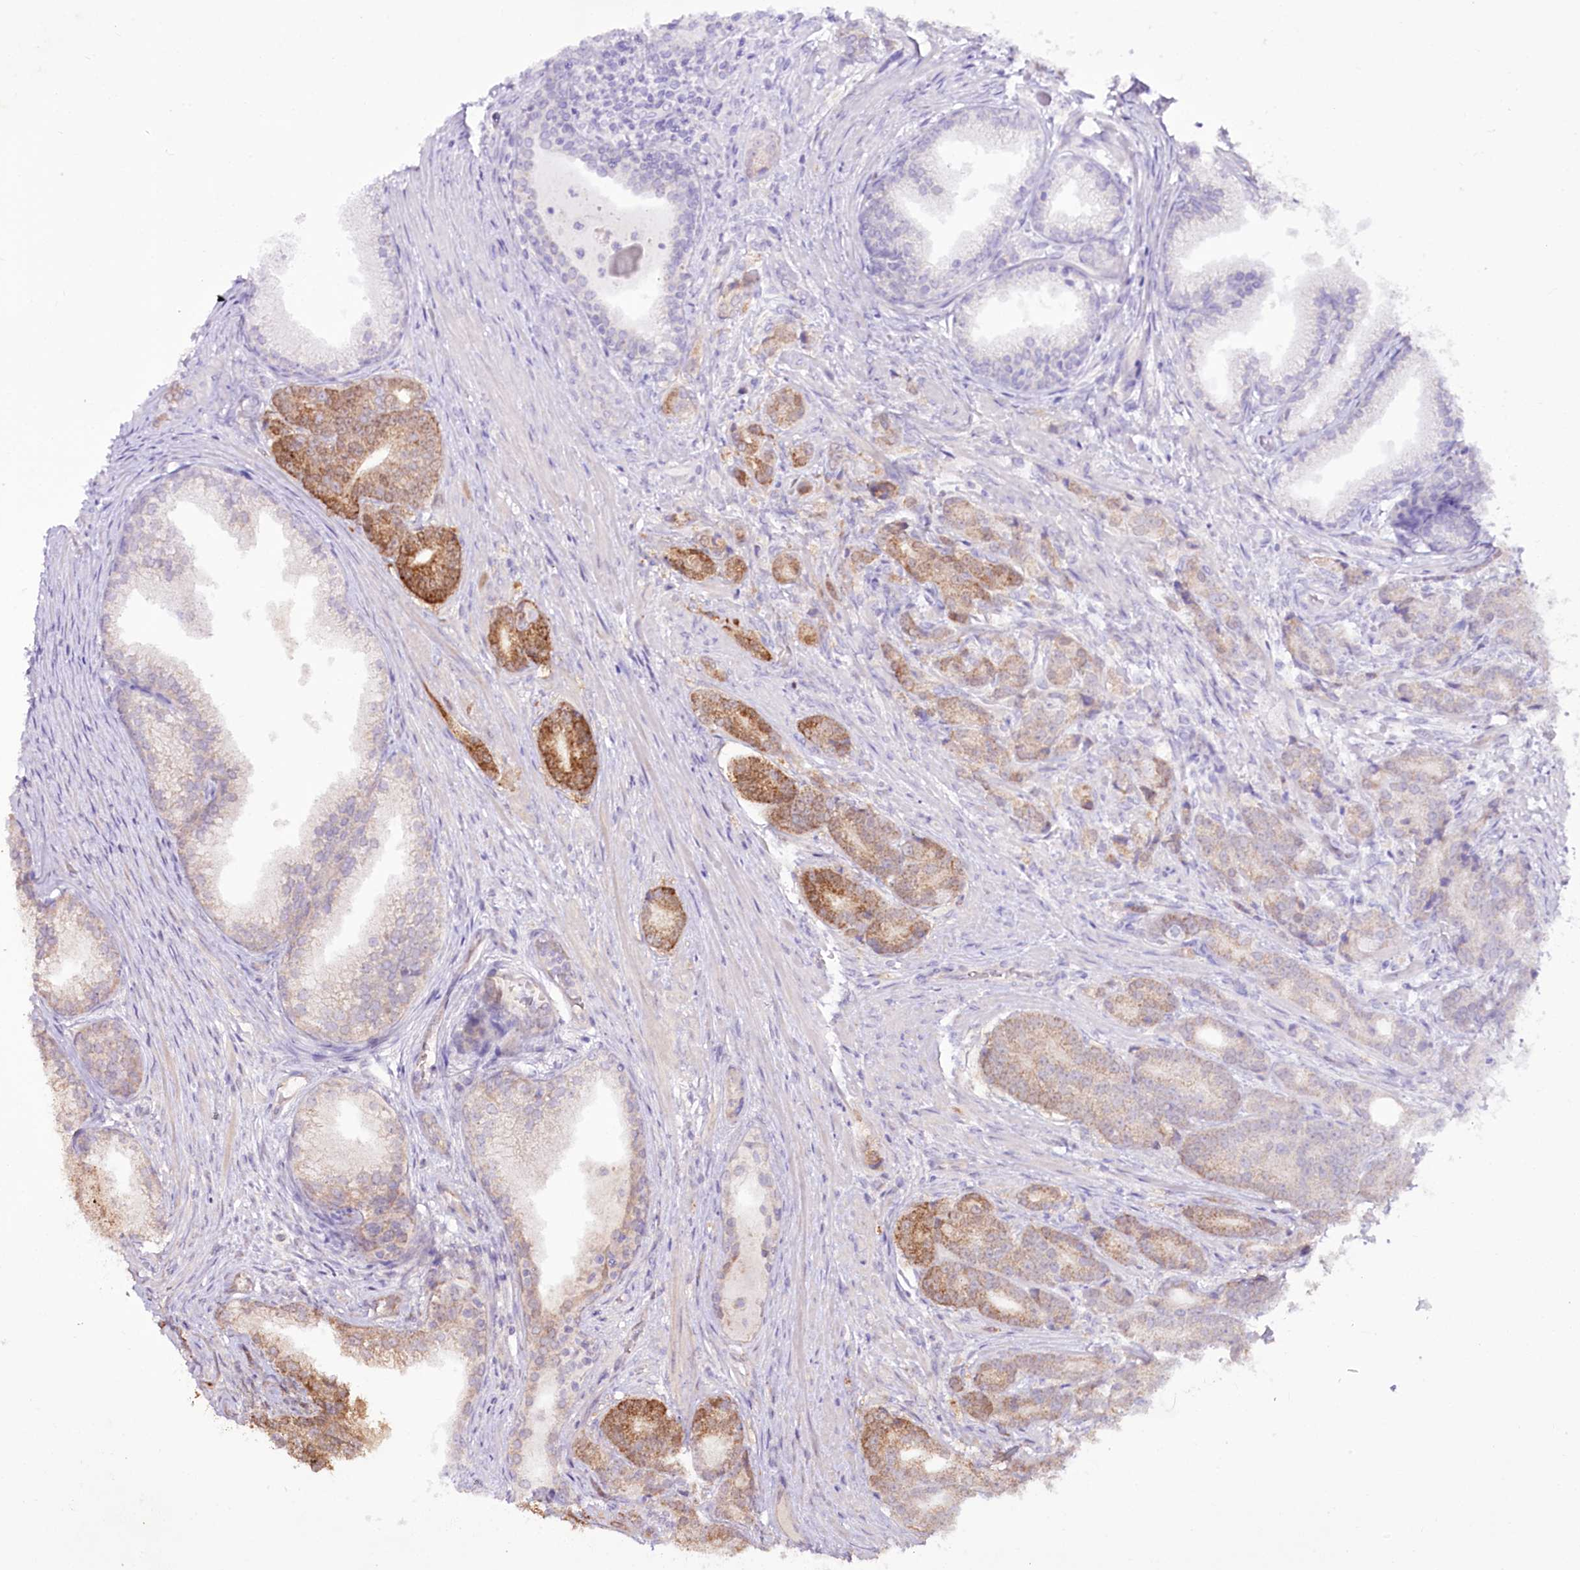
{"staining": {"intensity": "strong", "quantity": "25%-75%", "location": "cytoplasmic/membranous"}, "tissue": "prostate cancer", "cell_type": "Tumor cells", "image_type": "cancer", "snomed": [{"axis": "morphology", "description": "Adenocarcinoma, Low grade"}, {"axis": "topography", "description": "Prostate"}], "caption": "Tumor cells show high levels of strong cytoplasmic/membranous expression in about 25%-75% of cells in prostate adenocarcinoma (low-grade).", "gene": "REXO2", "patient": {"sex": "male", "age": 71}}